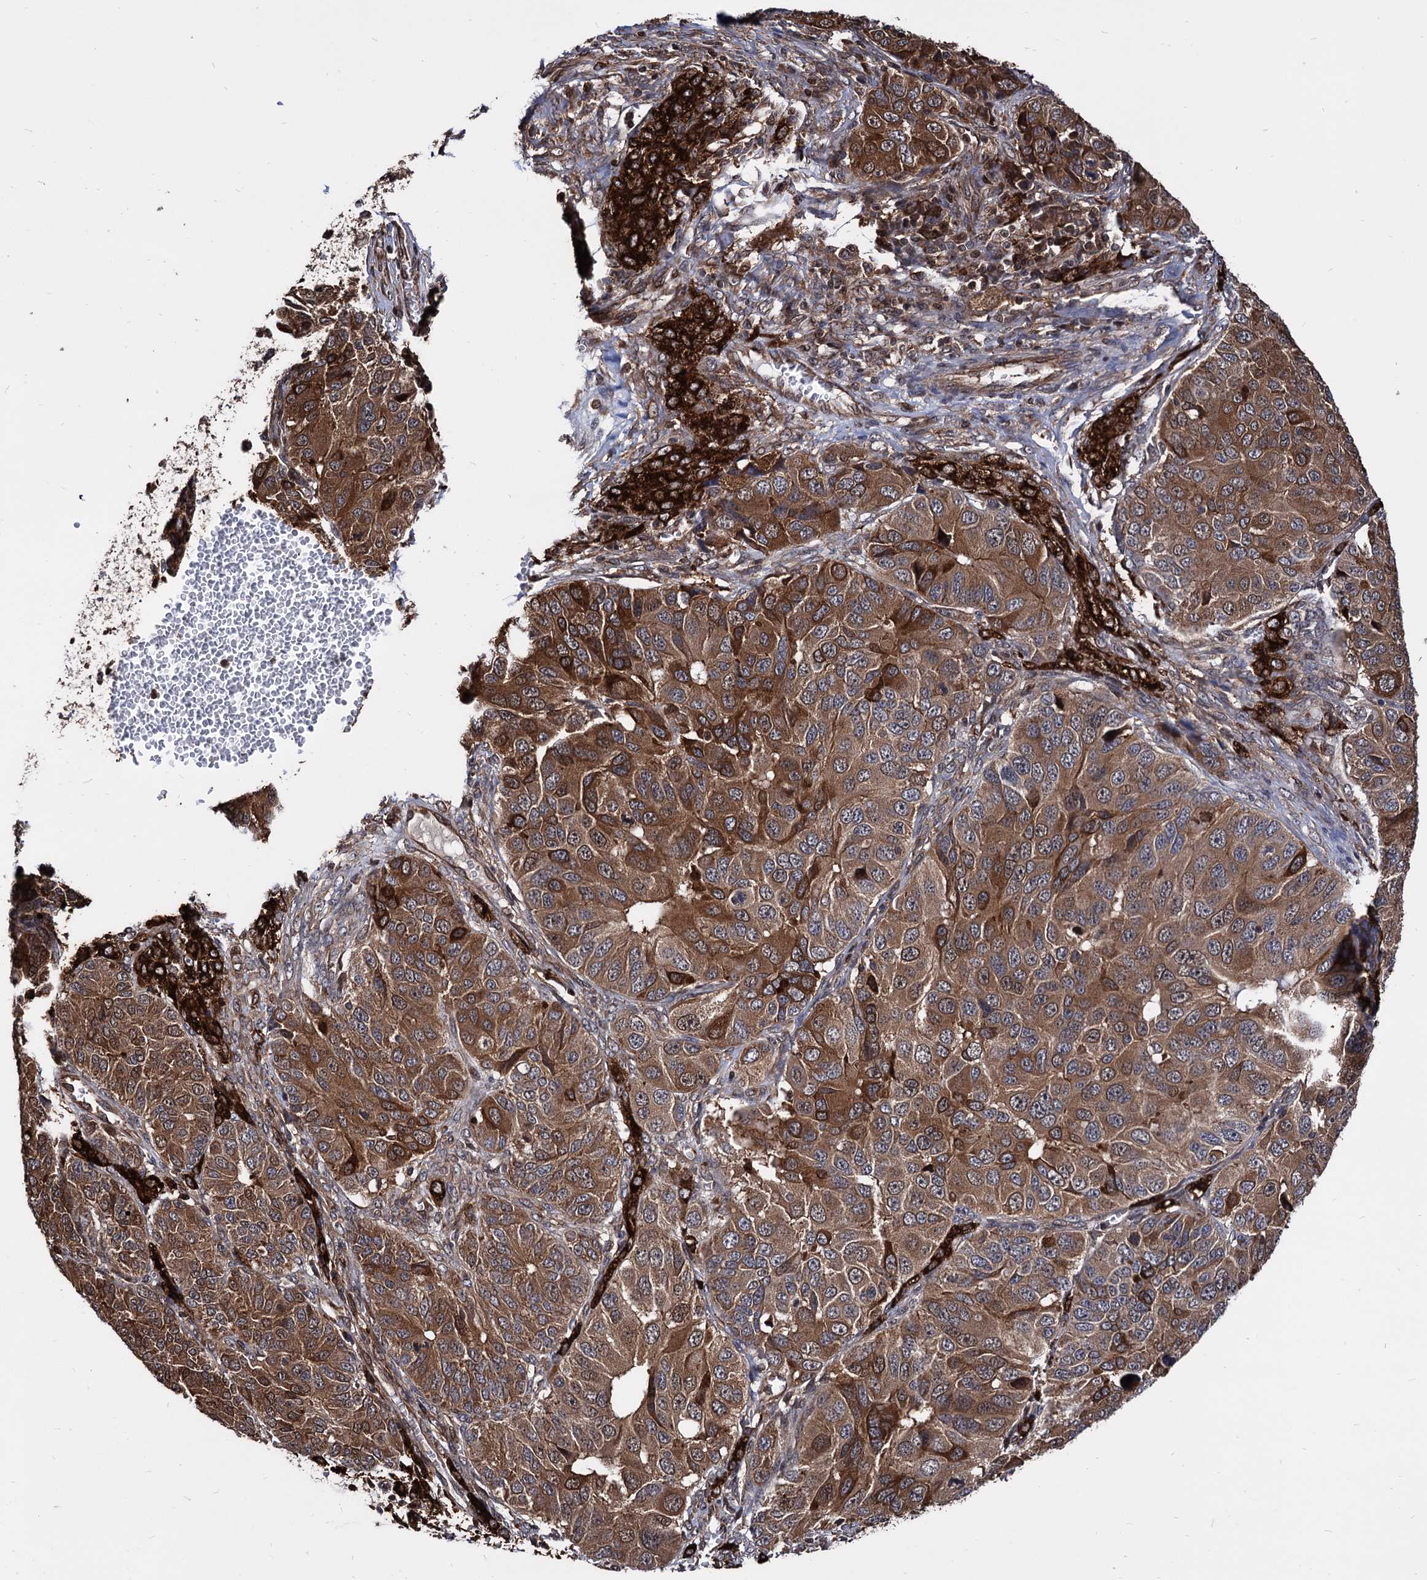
{"staining": {"intensity": "strong", "quantity": ">75%", "location": "cytoplasmic/membranous"}, "tissue": "ovarian cancer", "cell_type": "Tumor cells", "image_type": "cancer", "snomed": [{"axis": "morphology", "description": "Carcinoma, endometroid"}, {"axis": "topography", "description": "Ovary"}], "caption": "A photomicrograph showing strong cytoplasmic/membranous staining in approximately >75% of tumor cells in endometroid carcinoma (ovarian), as visualized by brown immunohistochemical staining.", "gene": "ANKRD12", "patient": {"sex": "female", "age": 51}}